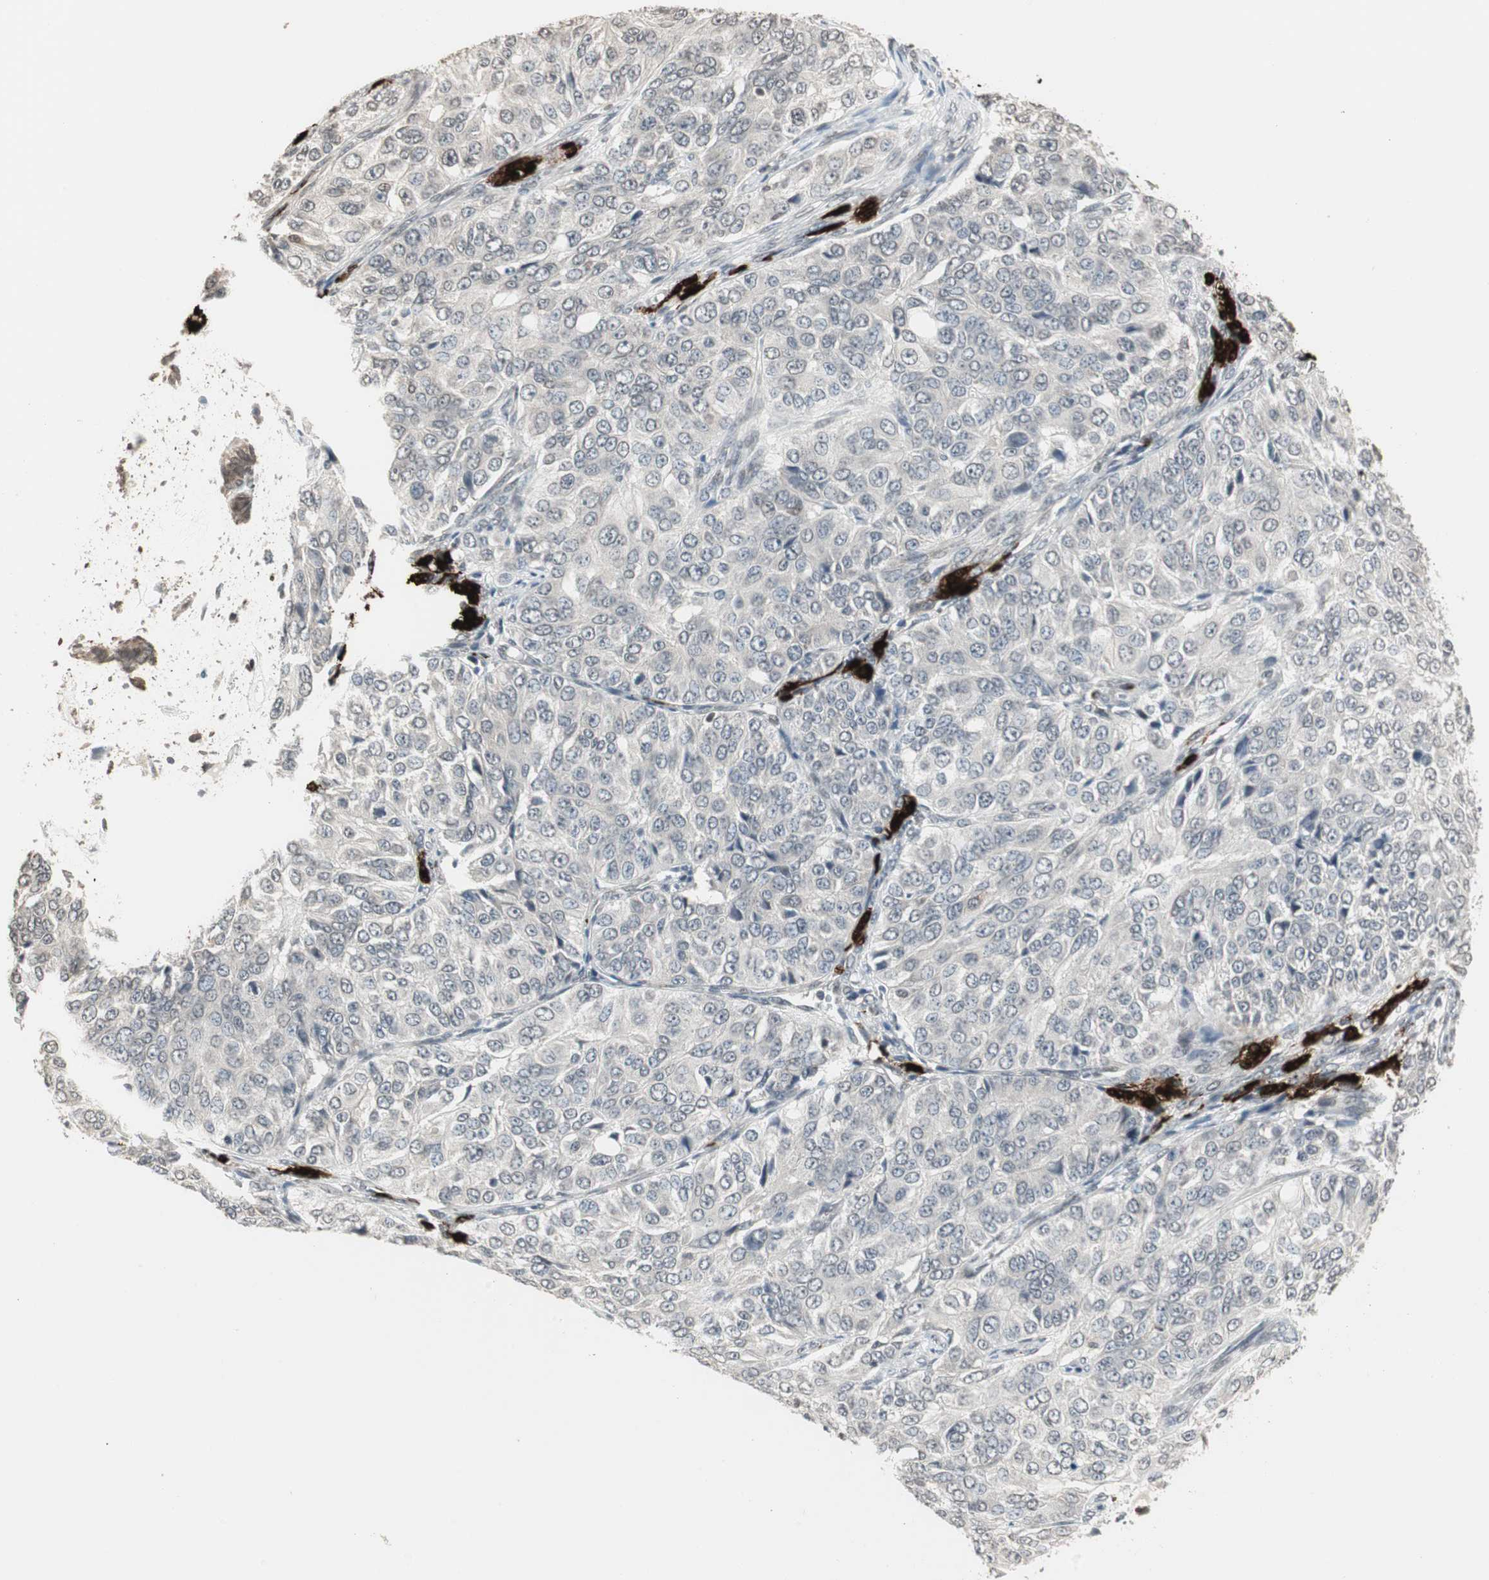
{"staining": {"intensity": "negative", "quantity": "none", "location": "none"}, "tissue": "ovarian cancer", "cell_type": "Tumor cells", "image_type": "cancer", "snomed": [{"axis": "morphology", "description": "Carcinoma, endometroid"}, {"axis": "topography", "description": "Ovary"}], "caption": "Immunohistochemistry of human ovarian cancer demonstrates no positivity in tumor cells.", "gene": "CBLC", "patient": {"sex": "female", "age": 51}}